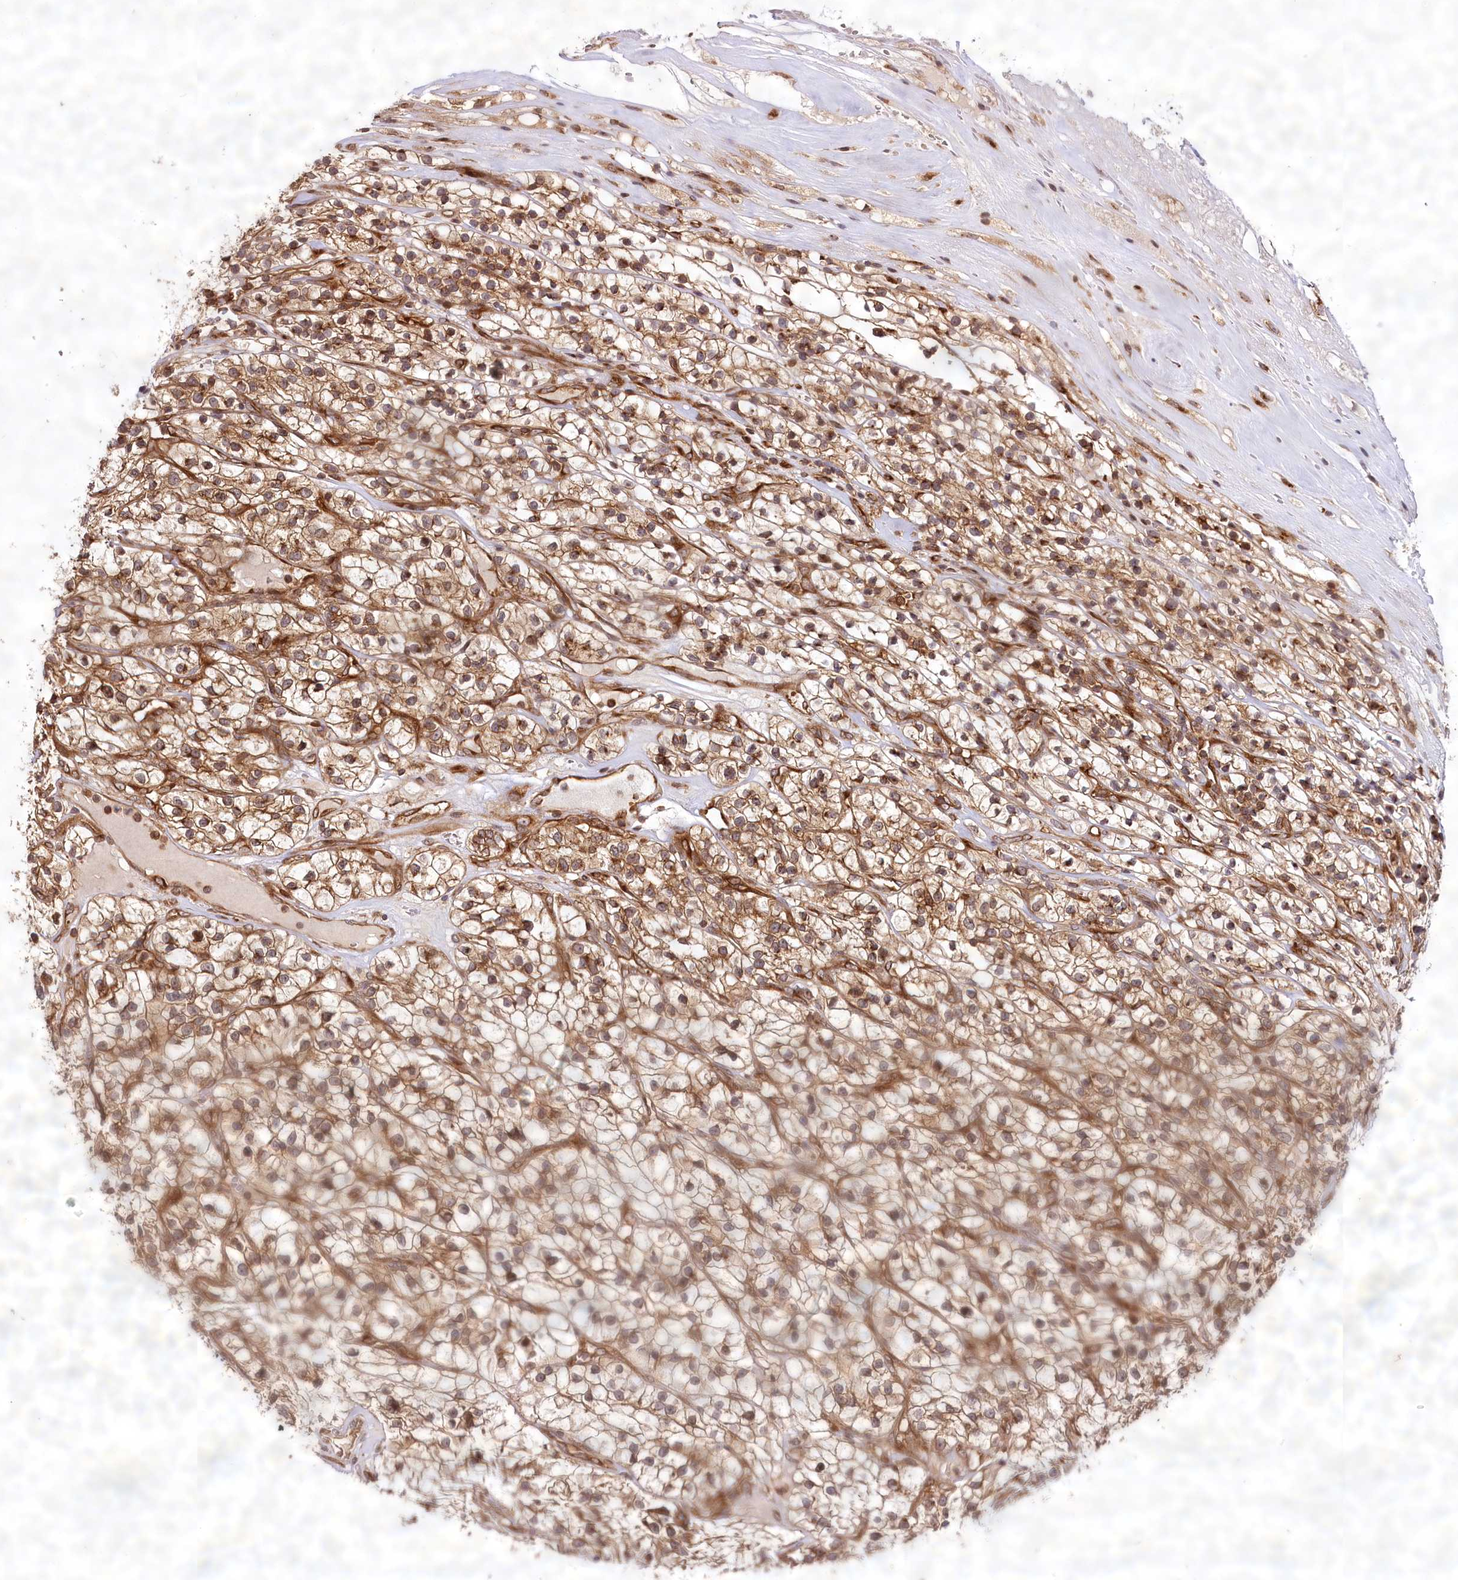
{"staining": {"intensity": "moderate", "quantity": ">75%", "location": "cytoplasmic/membranous"}, "tissue": "renal cancer", "cell_type": "Tumor cells", "image_type": "cancer", "snomed": [{"axis": "morphology", "description": "Adenocarcinoma, NOS"}, {"axis": "topography", "description": "Kidney"}], "caption": "This image reveals renal cancer (adenocarcinoma) stained with IHC to label a protein in brown. The cytoplasmic/membranous of tumor cells show moderate positivity for the protein. Nuclei are counter-stained blue.", "gene": "COPG1", "patient": {"sex": "female", "age": 57}}